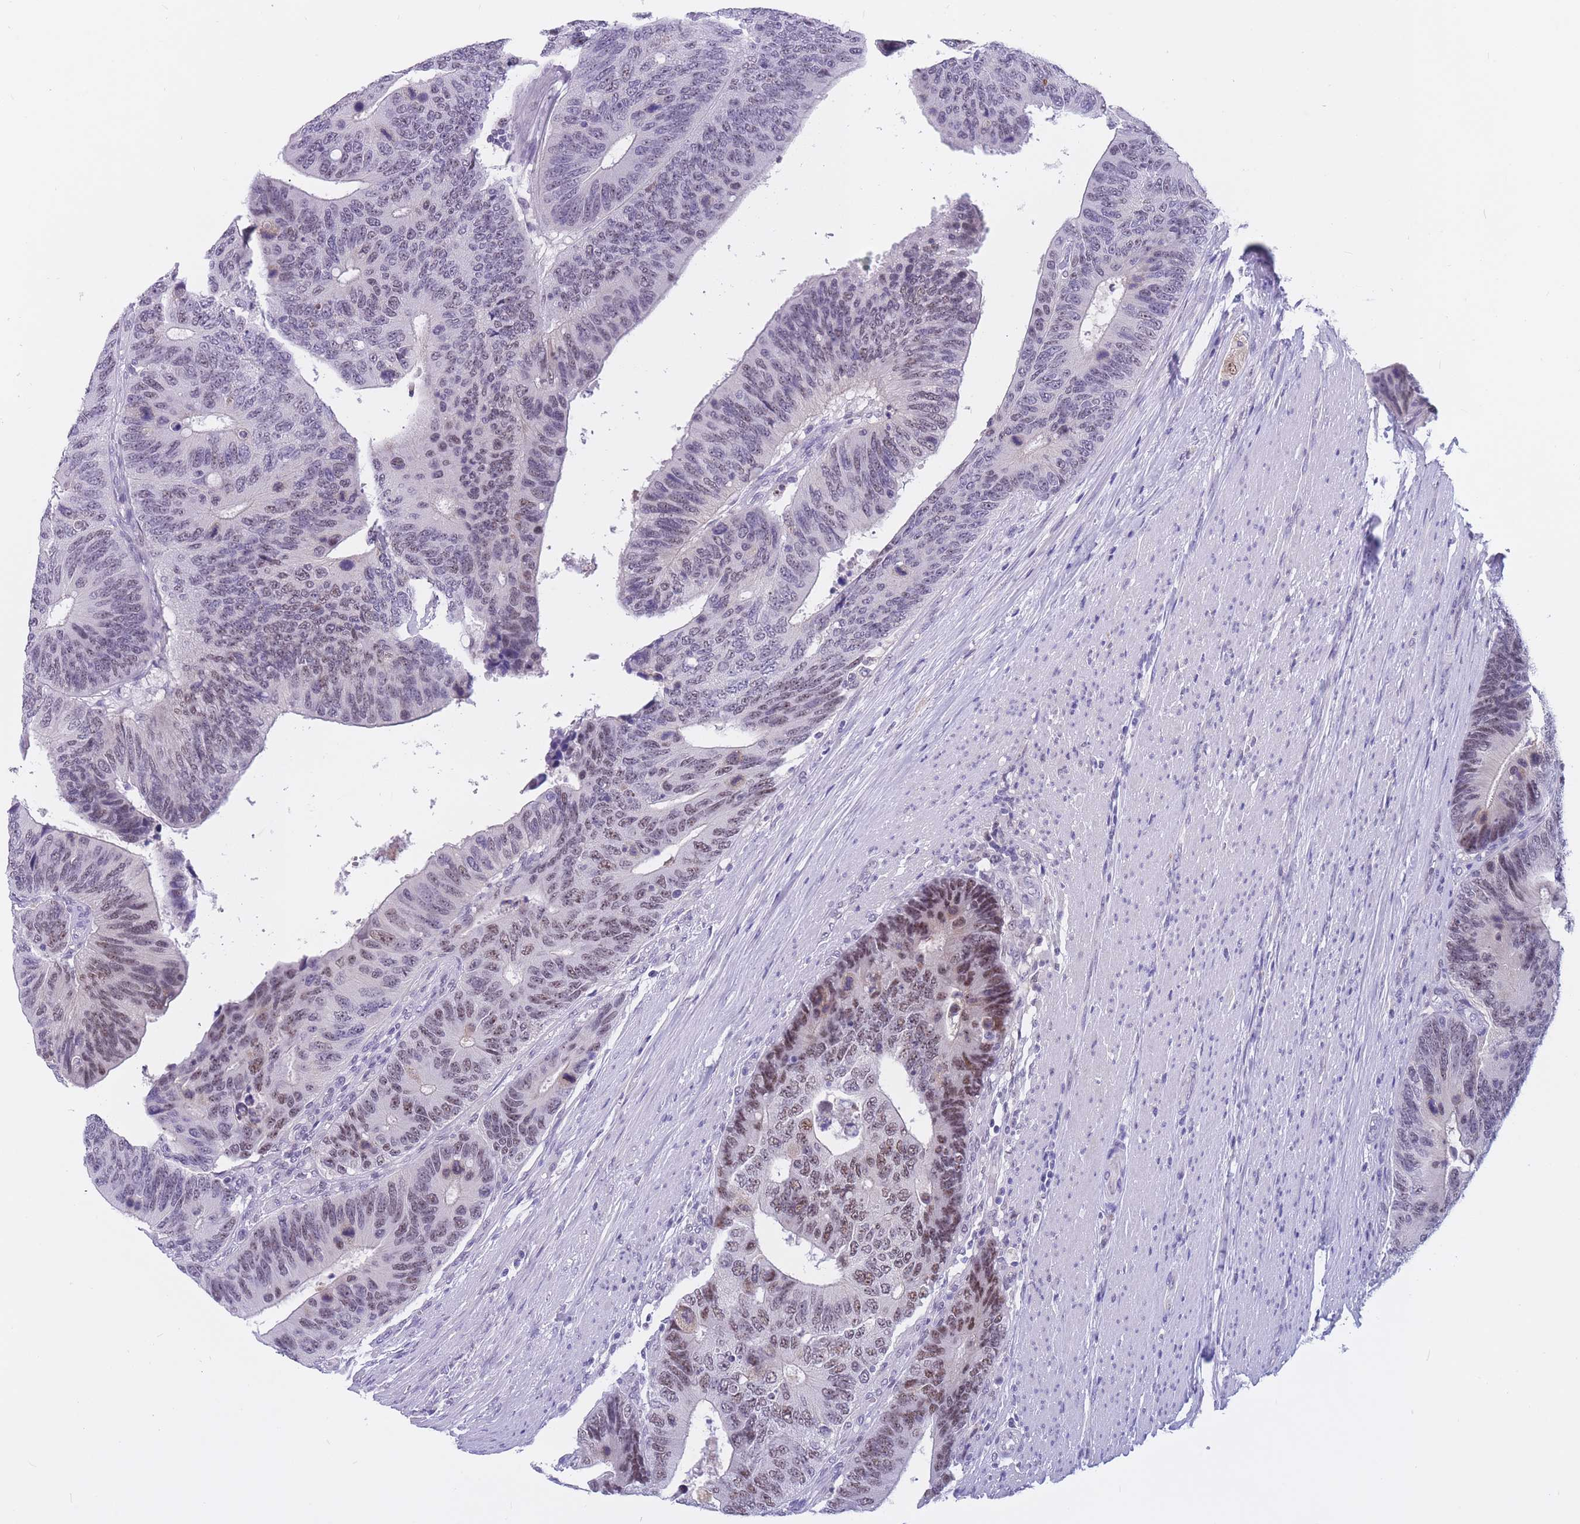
{"staining": {"intensity": "moderate", "quantity": "25%-75%", "location": "nuclear"}, "tissue": "colorectal cancer", "cell_type": "Tumor cells", "image_type": "cancer", "snomed": [{"axis": "morphology", "description": "Adenocarcinoma, NOS"}, {"axis": "topography", "description": "Colon"}], "caption": "This micrograph exhibits immunohistochemistry (IHC) staining of human colorectal cancer, with medium moderate nuclear expression in about 25%-75% of tumor cells.", "gene": "BOP1", "patient": {"sex": "male", "age": 87}}